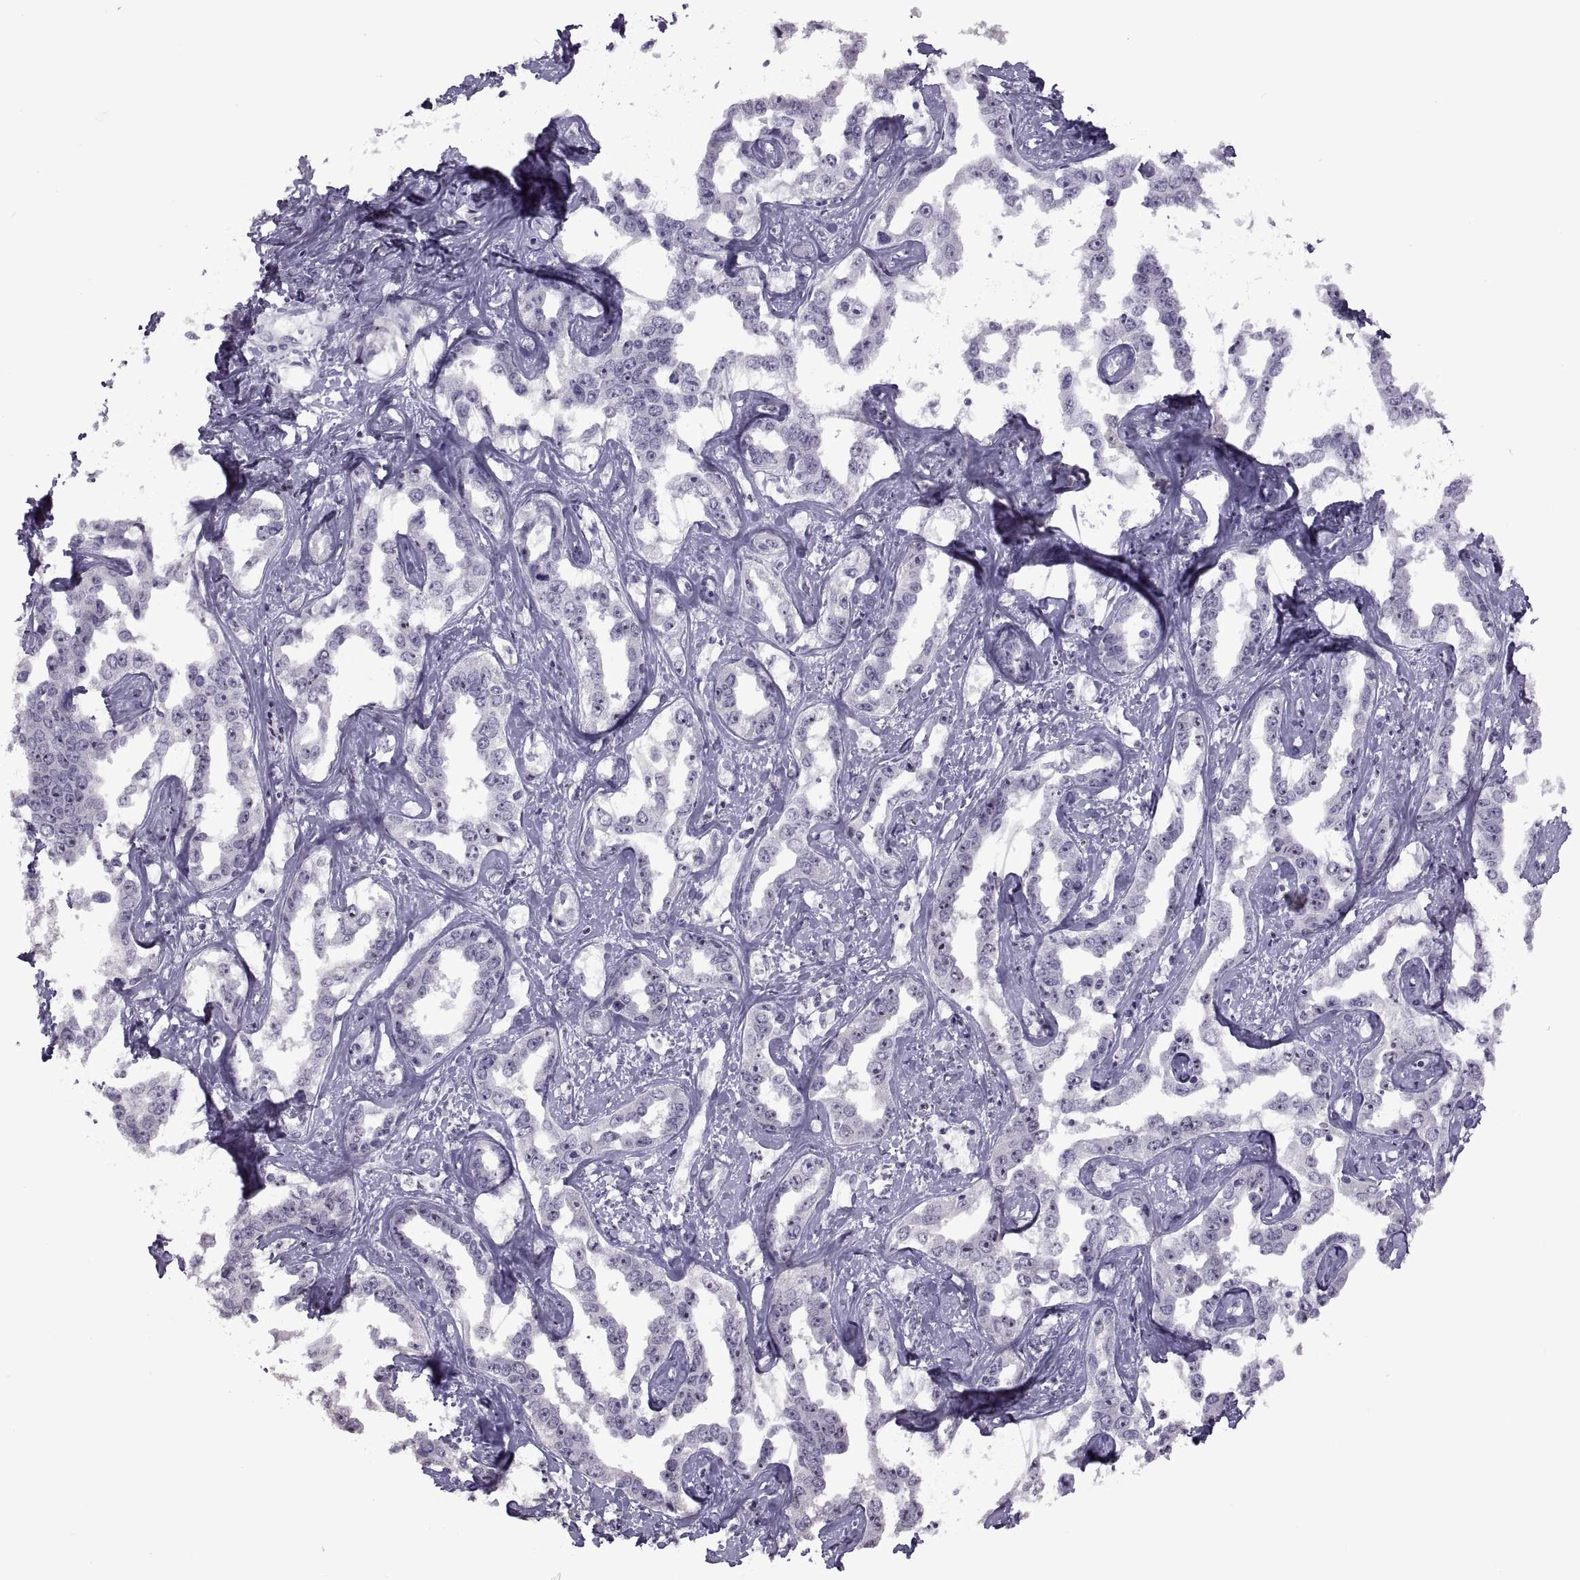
{"staining": {"intensity": "negative", "quantity": "none", "location": "none"}, "tissue": "liver cancer", "cell_type": "Tumor cells", "image_type": "cancer", "snomed": [{"axis": "morphology", "description": "Cholangiocarcinoma"}, {"axis": "topography", "description": "Liver"}], "caption": "A photomicrograph of human liver cholangiocarcinoma is negative for staining in tumor cells. (DAB (3,3'-diaminobenzidine) immunohistochemistry, high magnification).", "gene": "ASIC2", "patient": {"sex": "male", "age": 59}}